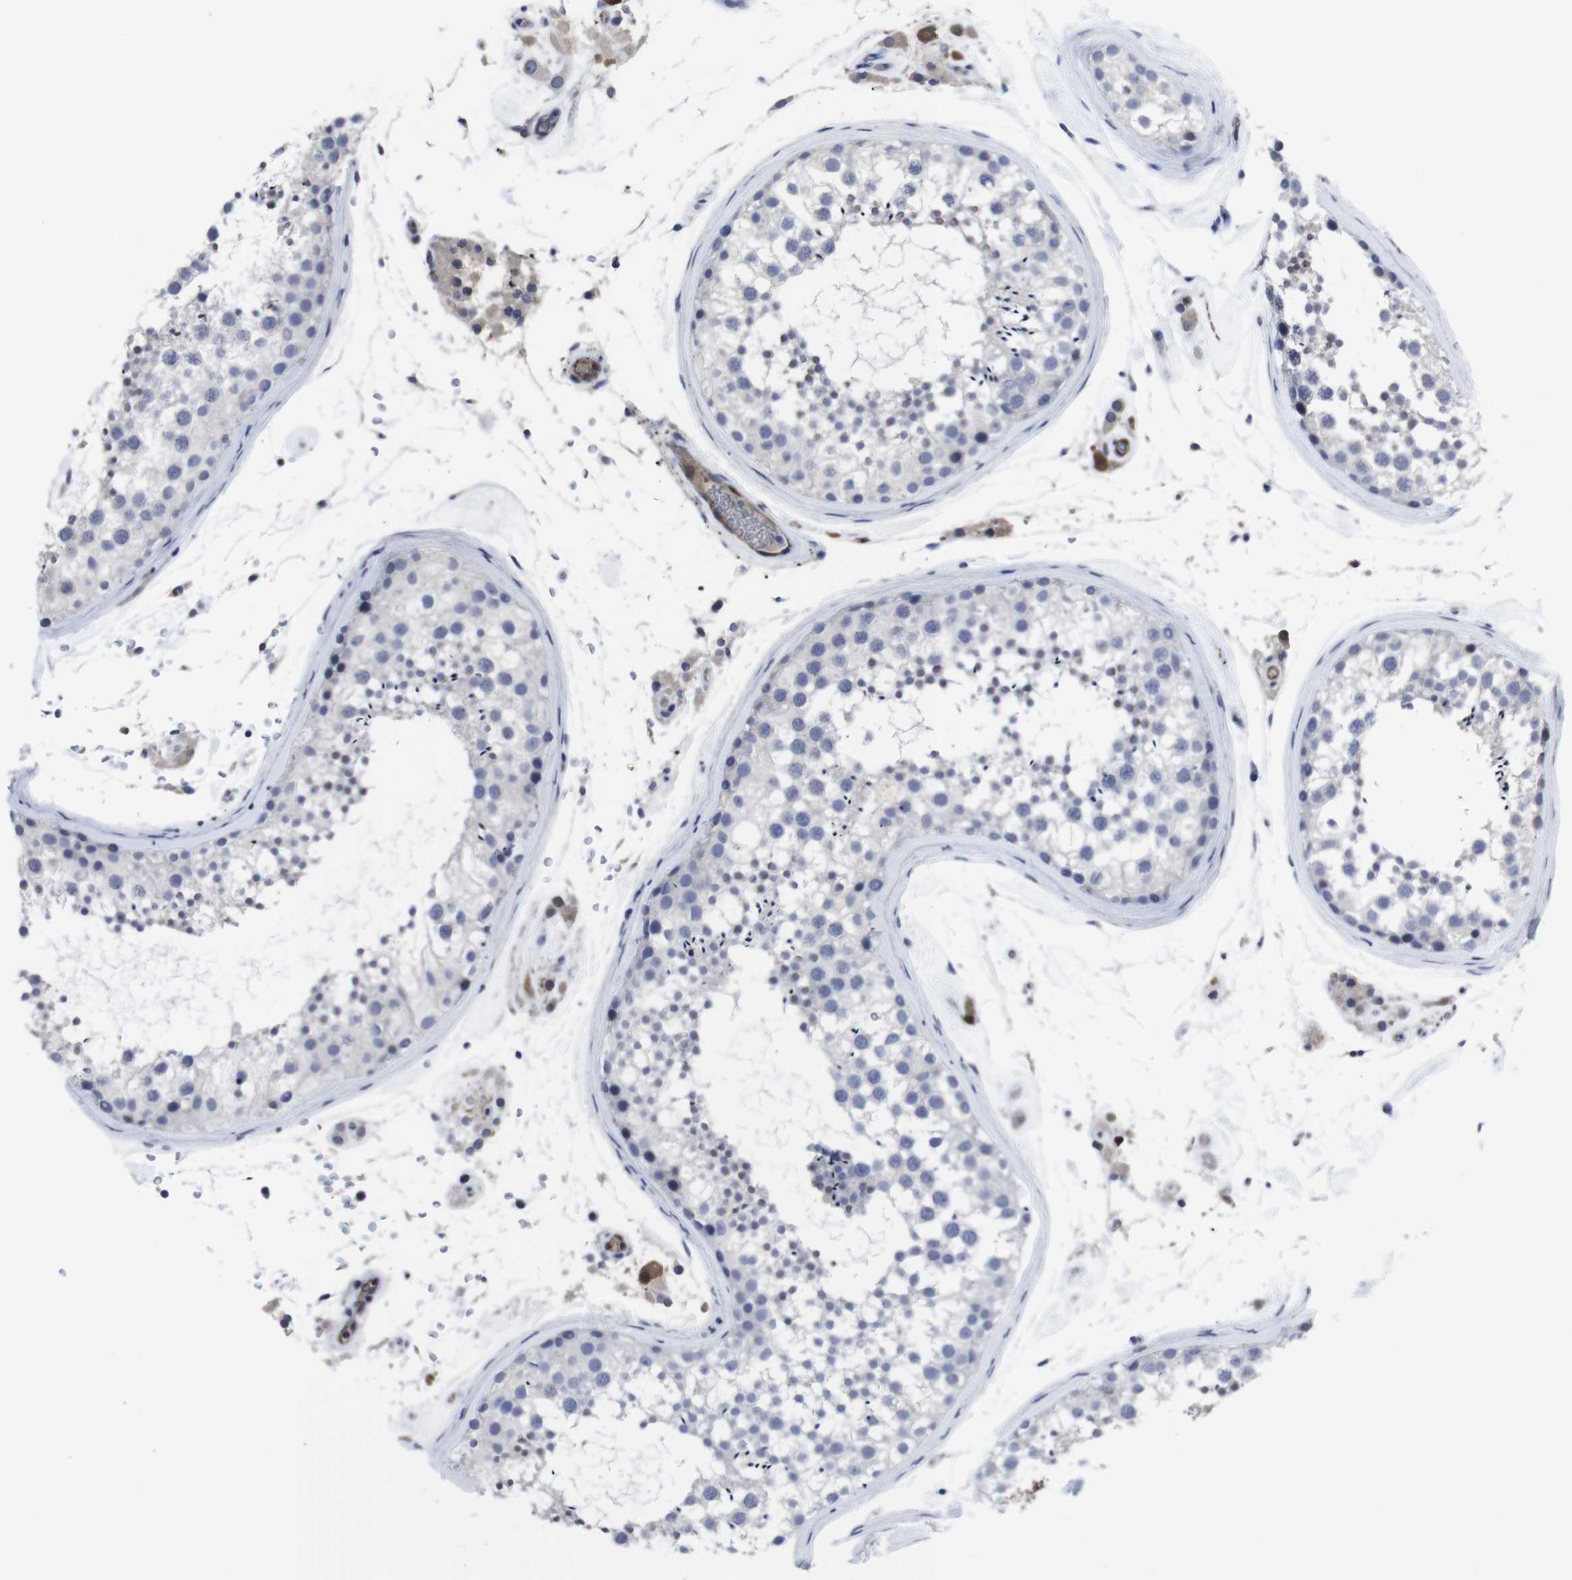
{"staining": {"intensity": "negative", "quantity": "none", "location": "none"}, "tissue": "testis", "cell_type": "Cells in seminiferous ducts", "image_type": "normal", "snomed": [{"axis": "morphology", "description": "Normal tissue, NOS"}, {"axis": "topography", "description": "Testis"}], "caption": "High power microscopy image of an IHC photomicrograph of normal testis, revealing no significant staining in cells in seminiferous ducts. (DAB immunohistochemistry, high magnification).", "gene": "SNCG", "patient": {"sex": "male", "age": 46}}